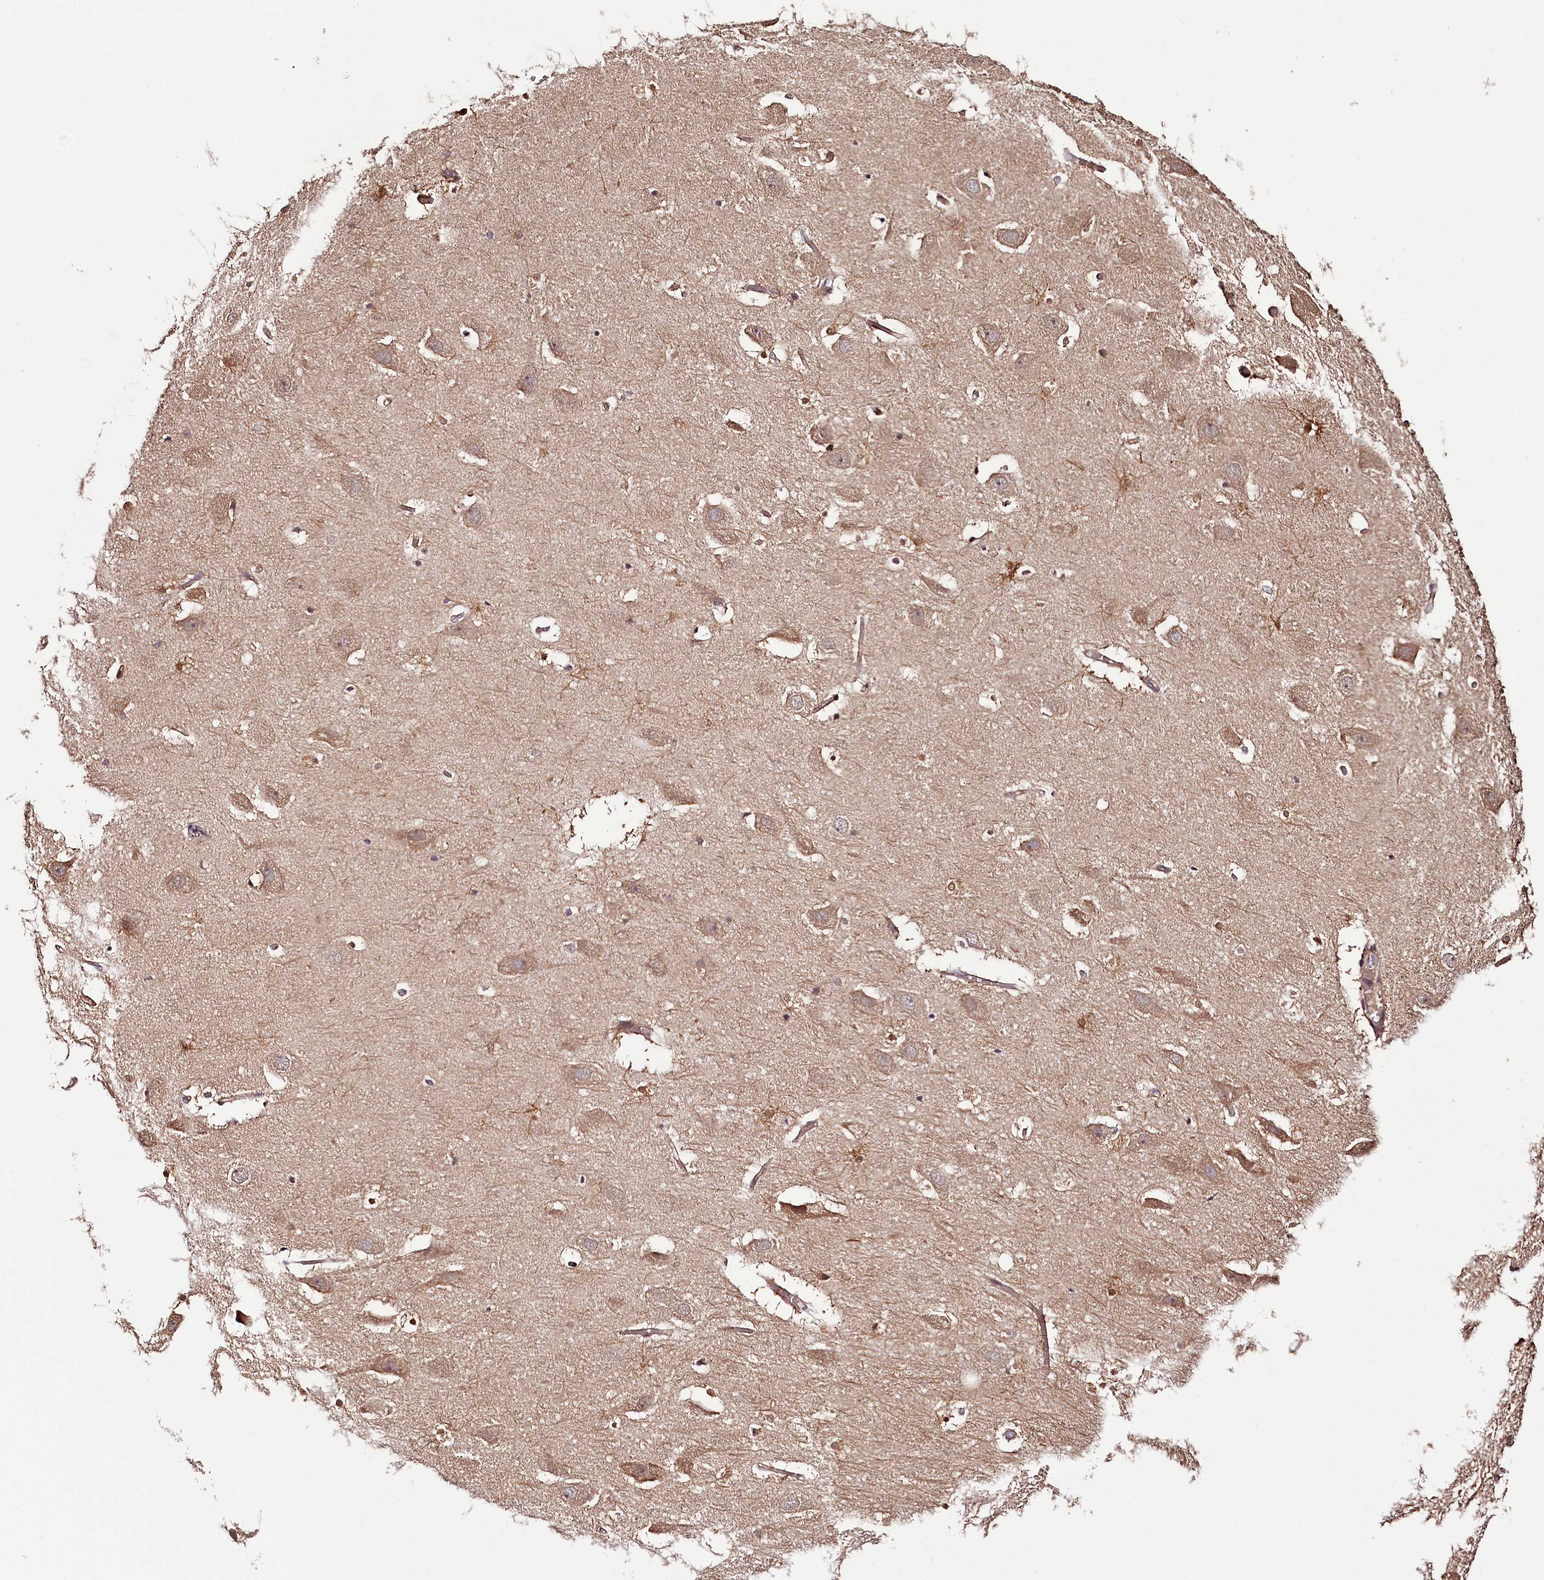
{"staining": {"intensity": "moderate", "quantity": "<25%", "location": "cytoplasmic/membranous"}, "tissue": "hippocampus", "cell_type": "Glial cells", "image_type": "normal", "snomed": [{"axis": "morphology", "description": "Normal tissue, NOS"}, {"axis": "topography", "description": "Hippocampus"}], "caption": "Immunohistochemical staining of benign hippocampus exhibits moderate cytoplasmic/membranous protein expression in approximately <25% of glial cells. The staining is performed using DAB (3,3'-diaminobenzidine) brown chromogen to label protein expression. The nuclei are counter-stained blue using hematoxylin.", "gene": "TARS1", "patient": {"sex": "female", "age": 52}}